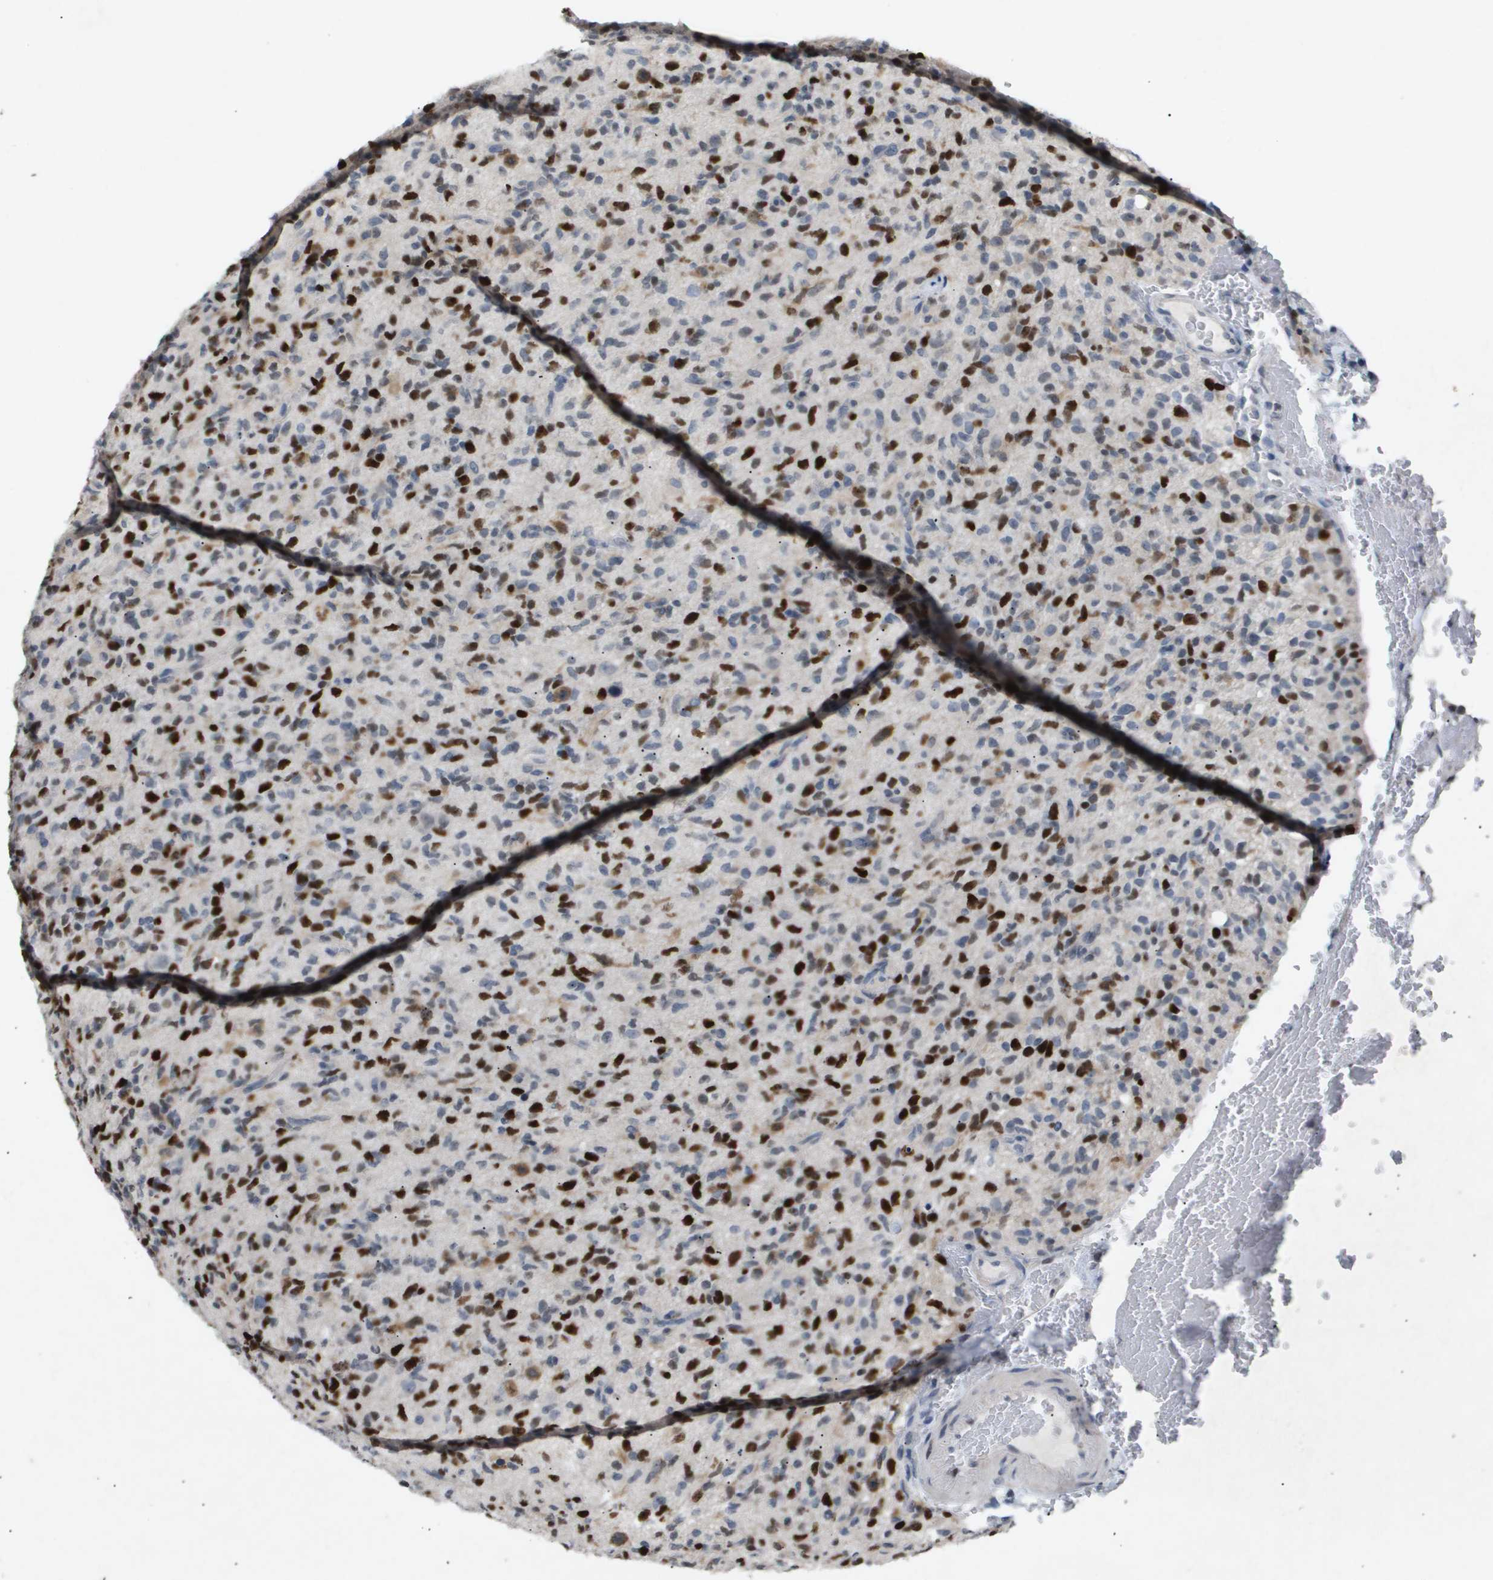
{"staining": {"intensity": "strong", "quantity": "25%-75%", "location": "nuclear"}, "tissue": "glioma", "cell_type": "Tumor cells", "image_type": "cancer", "snomed": [{"axis": "morphology", "description": "Glioma, malignant, High grade"}, {"axis": "topography", "description": "Brain"}], "caption": "DAB (3,3'-diaminobenzidine) immunohistochemical staining of human glioma shows strong nuclear protein staining in about 25%-75% of tumor cells.", "gene": "ANAPC2", "patient": {"sex": "male", "age": 71}}